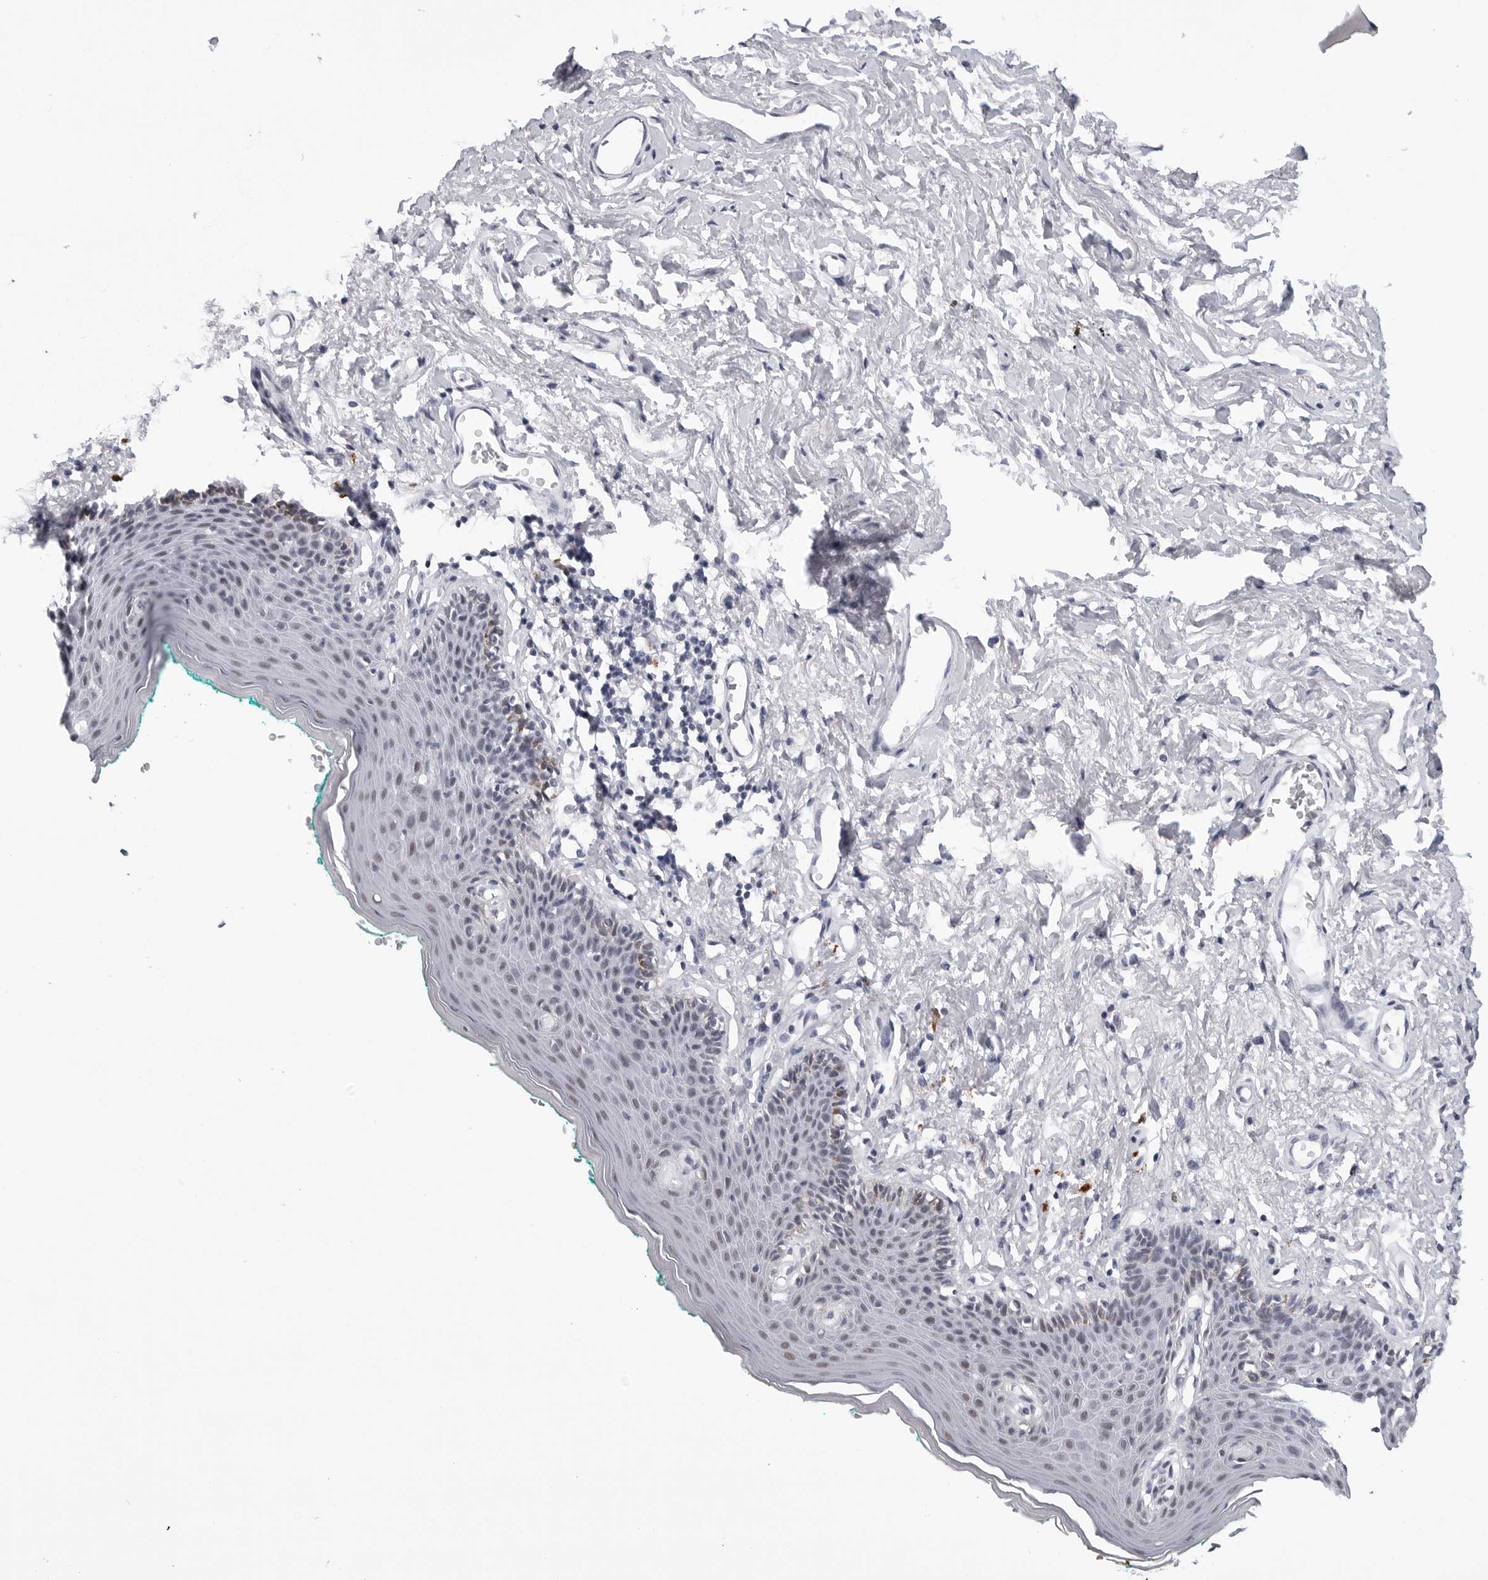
{"staining": {"intensity": "weak", "quantity": "<25%", "location": "nuclear"}, "tissue": "skin", "cell_type": "Epidermal cells", "image_type": "normal", "snomed": [{"axis": "morphology", "description": "Normal tissue, NOS"}, {"axis": "topography", "description": "Vulva"}], "caption": "Photomicrograph shows no significant protein staining in epidermal cells of unremarkable skin.", "gene": "SF3B4", "patient": {"sex": "female", "age": 66}}